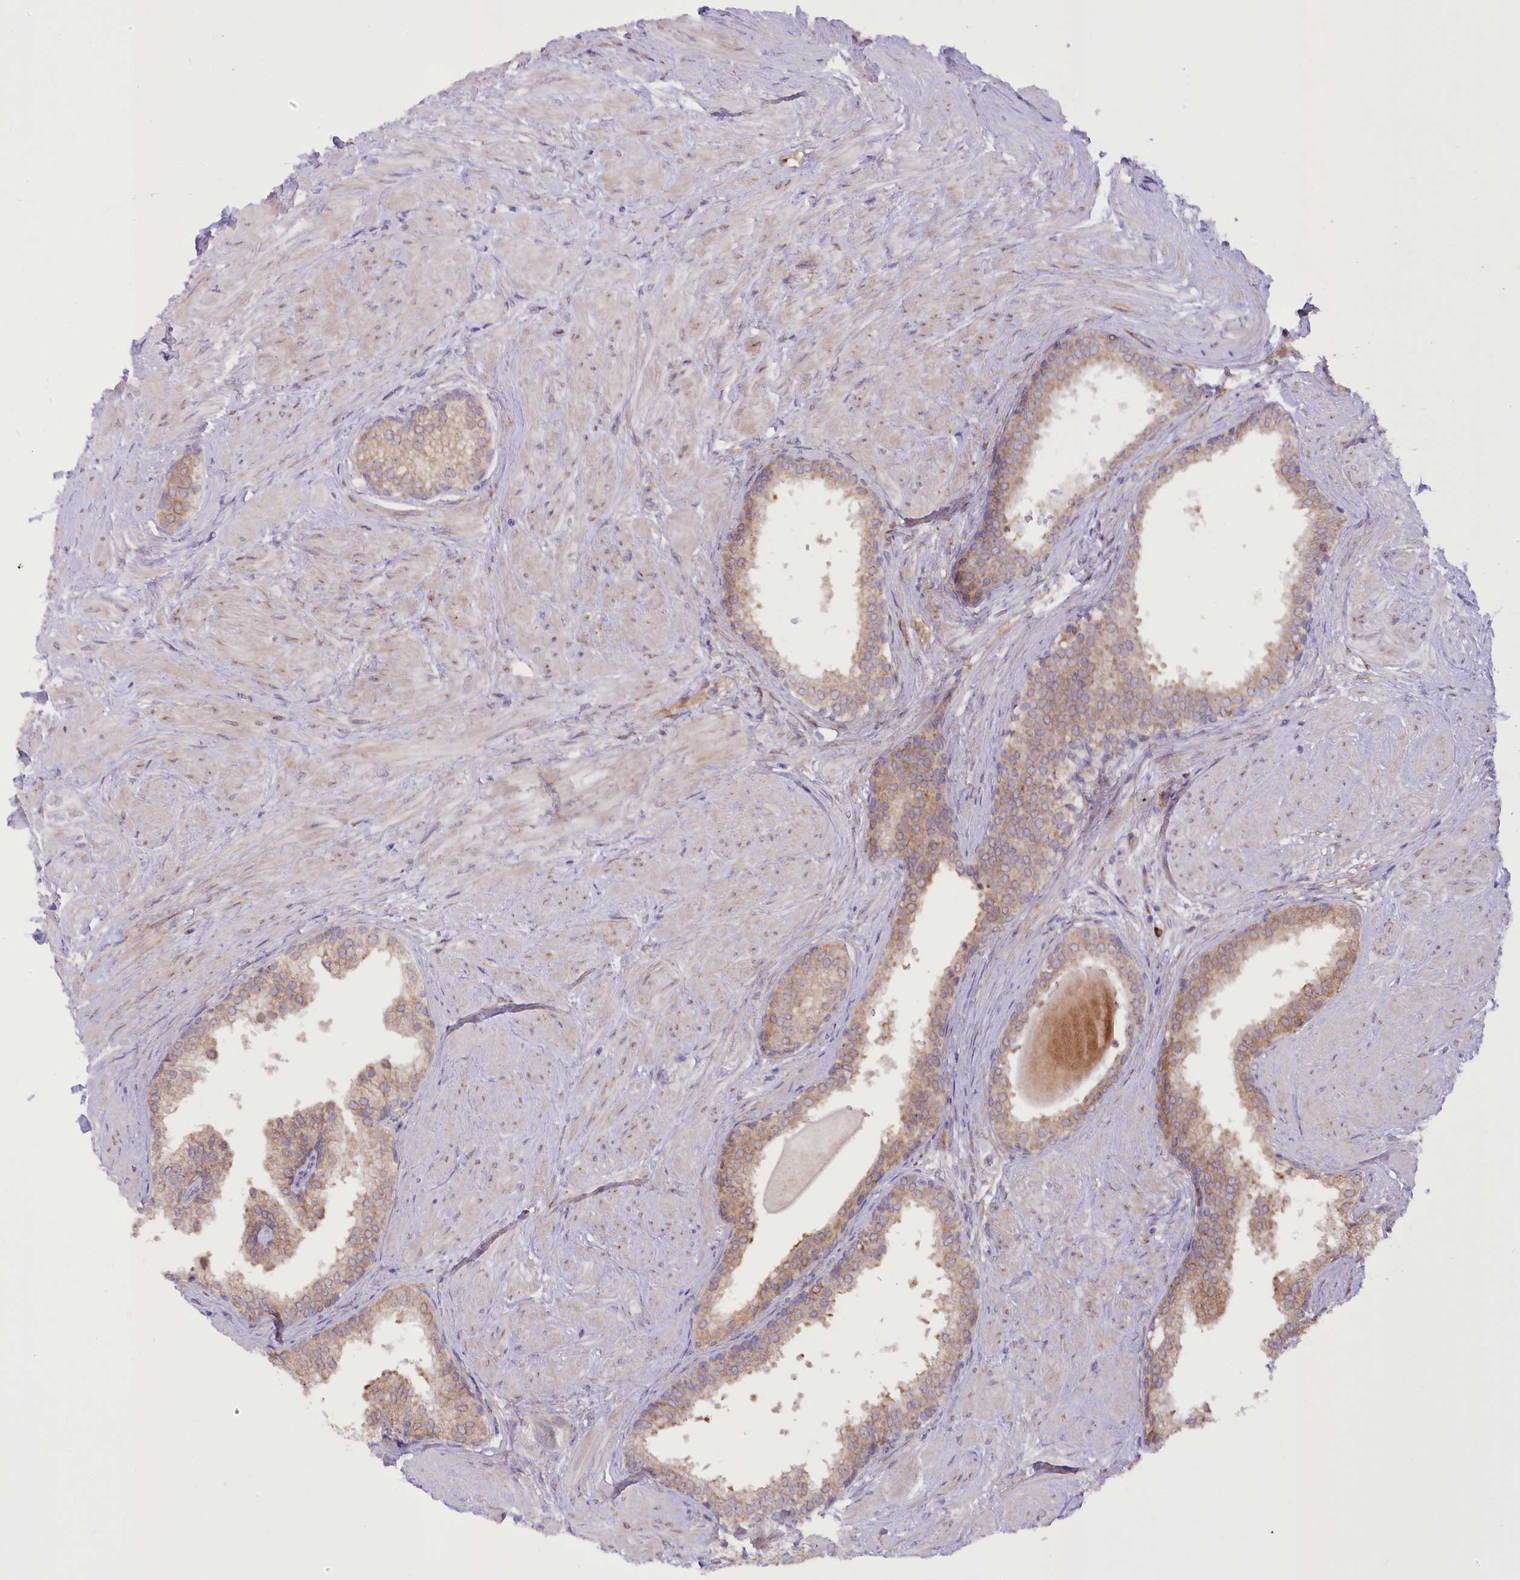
{"staining": {"intensity": "moderate", "quantity": "25%-75%", "location": "cytoplasmic/membranous"}, "tissue": "prostate", "cell_type": "Glandular cells", "image_type": "normal", "snomed": [{"axis": "morphology", "description": "Normal tissue, NOS"}, {"axis": "topography", "description": "Prostate"}], "caption": "A photomicrograph of prostate stained for a protein displays moderate cytoplasmic/membranous brown staining in glandular cells.", "gene": "NCKAP5", "patient": {"sex": "male", "age": 48}}